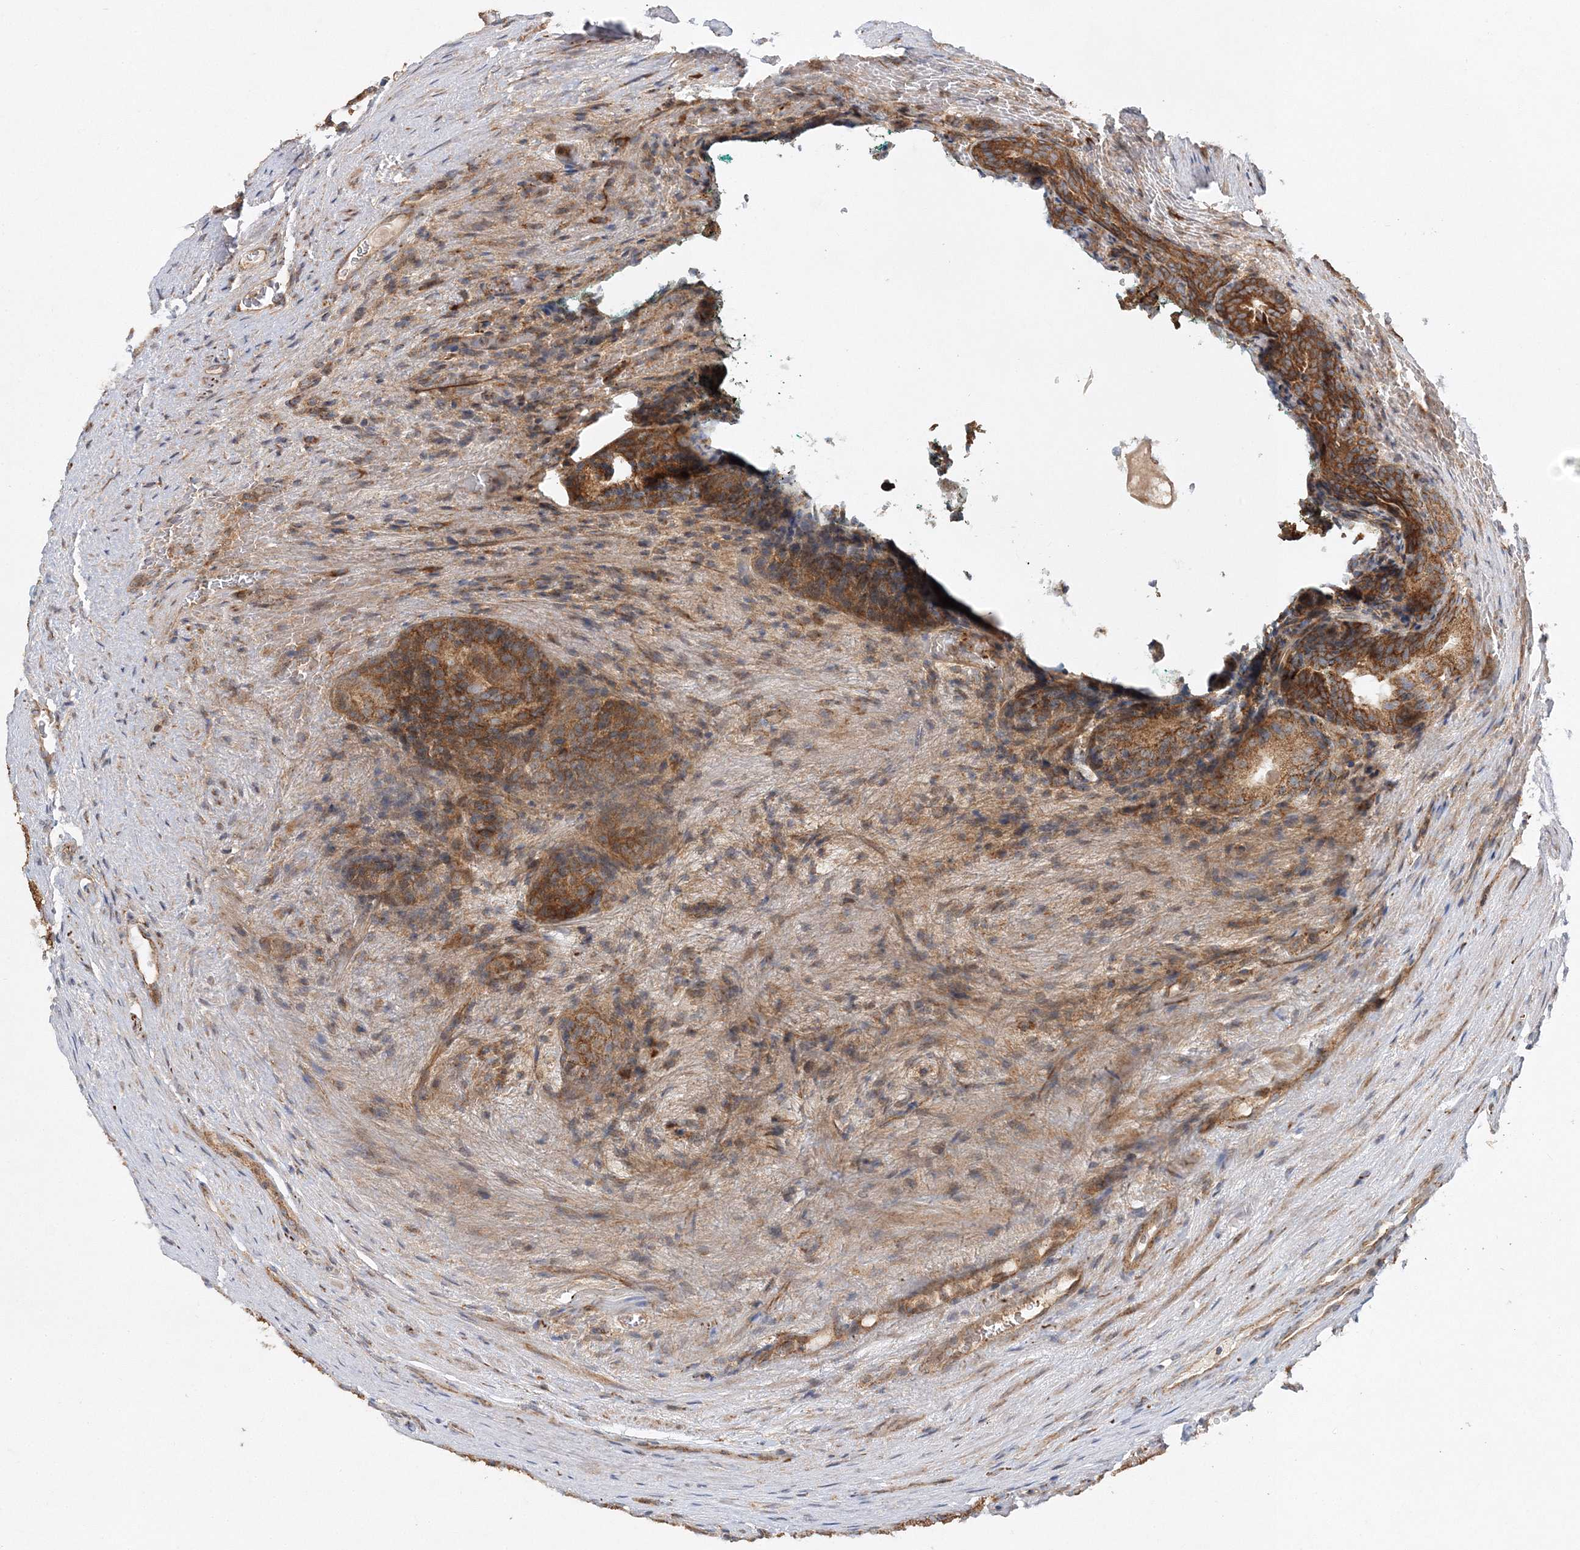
{"staining": {"intensity": "moderate", "quantity": ">75%", "location": "cytoplasmic/membranous"}, "tissue": "prostate cancer", "cell_type": "Tumor cells", "image_type": "cancer", "snomed": [{"axis": "morphology", "description": "Adenocarcinoma, High grade"}, {"axis": "topography", "description": "Prostate"}], "caption": "There is medium levels of moderate cytoplasmic/membranous staining in tumor cells of adenocarcinoma (high-grade) (prostate), as demonstrated by immunohistochemical staining (brown color).", "gene": "ZFYVE16", "patient": {"sex": "male", "age": 62}}